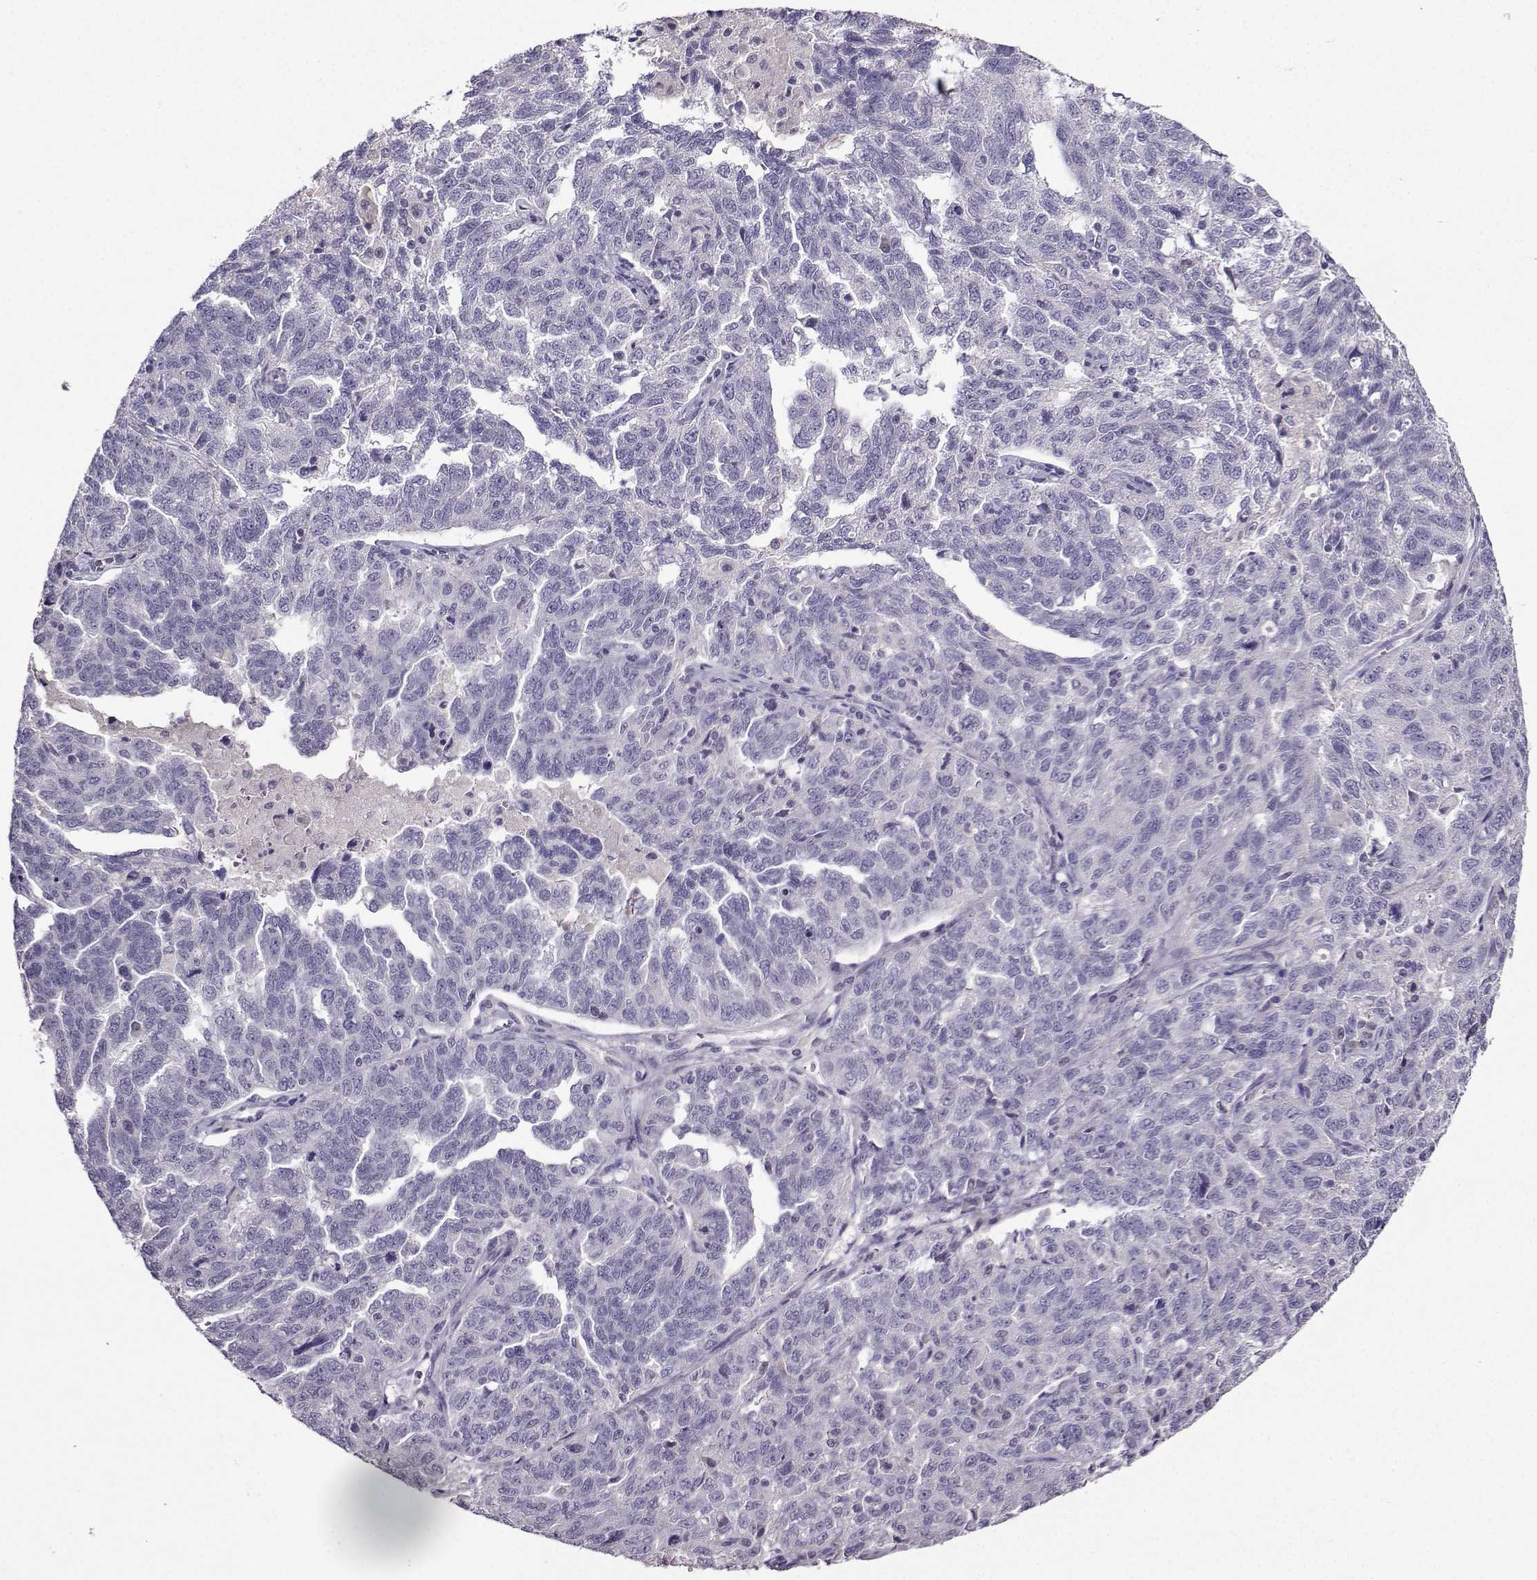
{"staining": {"intensity": "negative", "quantity": "none", "location": "none"}, "tissue": "ovarian cancer", "cell_type": "Tumor cells", "image_type": "cancer", "snomed": [{"axis": "morphology", "description": "Cystadenocarcinoma, serous, NOS"}, {"axis": "topography", "description": "Ovary"}], "caption": "Histopathology image shows no significant protein staining in tumor cells of serous cystadenocarcinoma (ovarian).", "gene": "CRYBB1", "patient": {"sex": "female", "age": 71}}